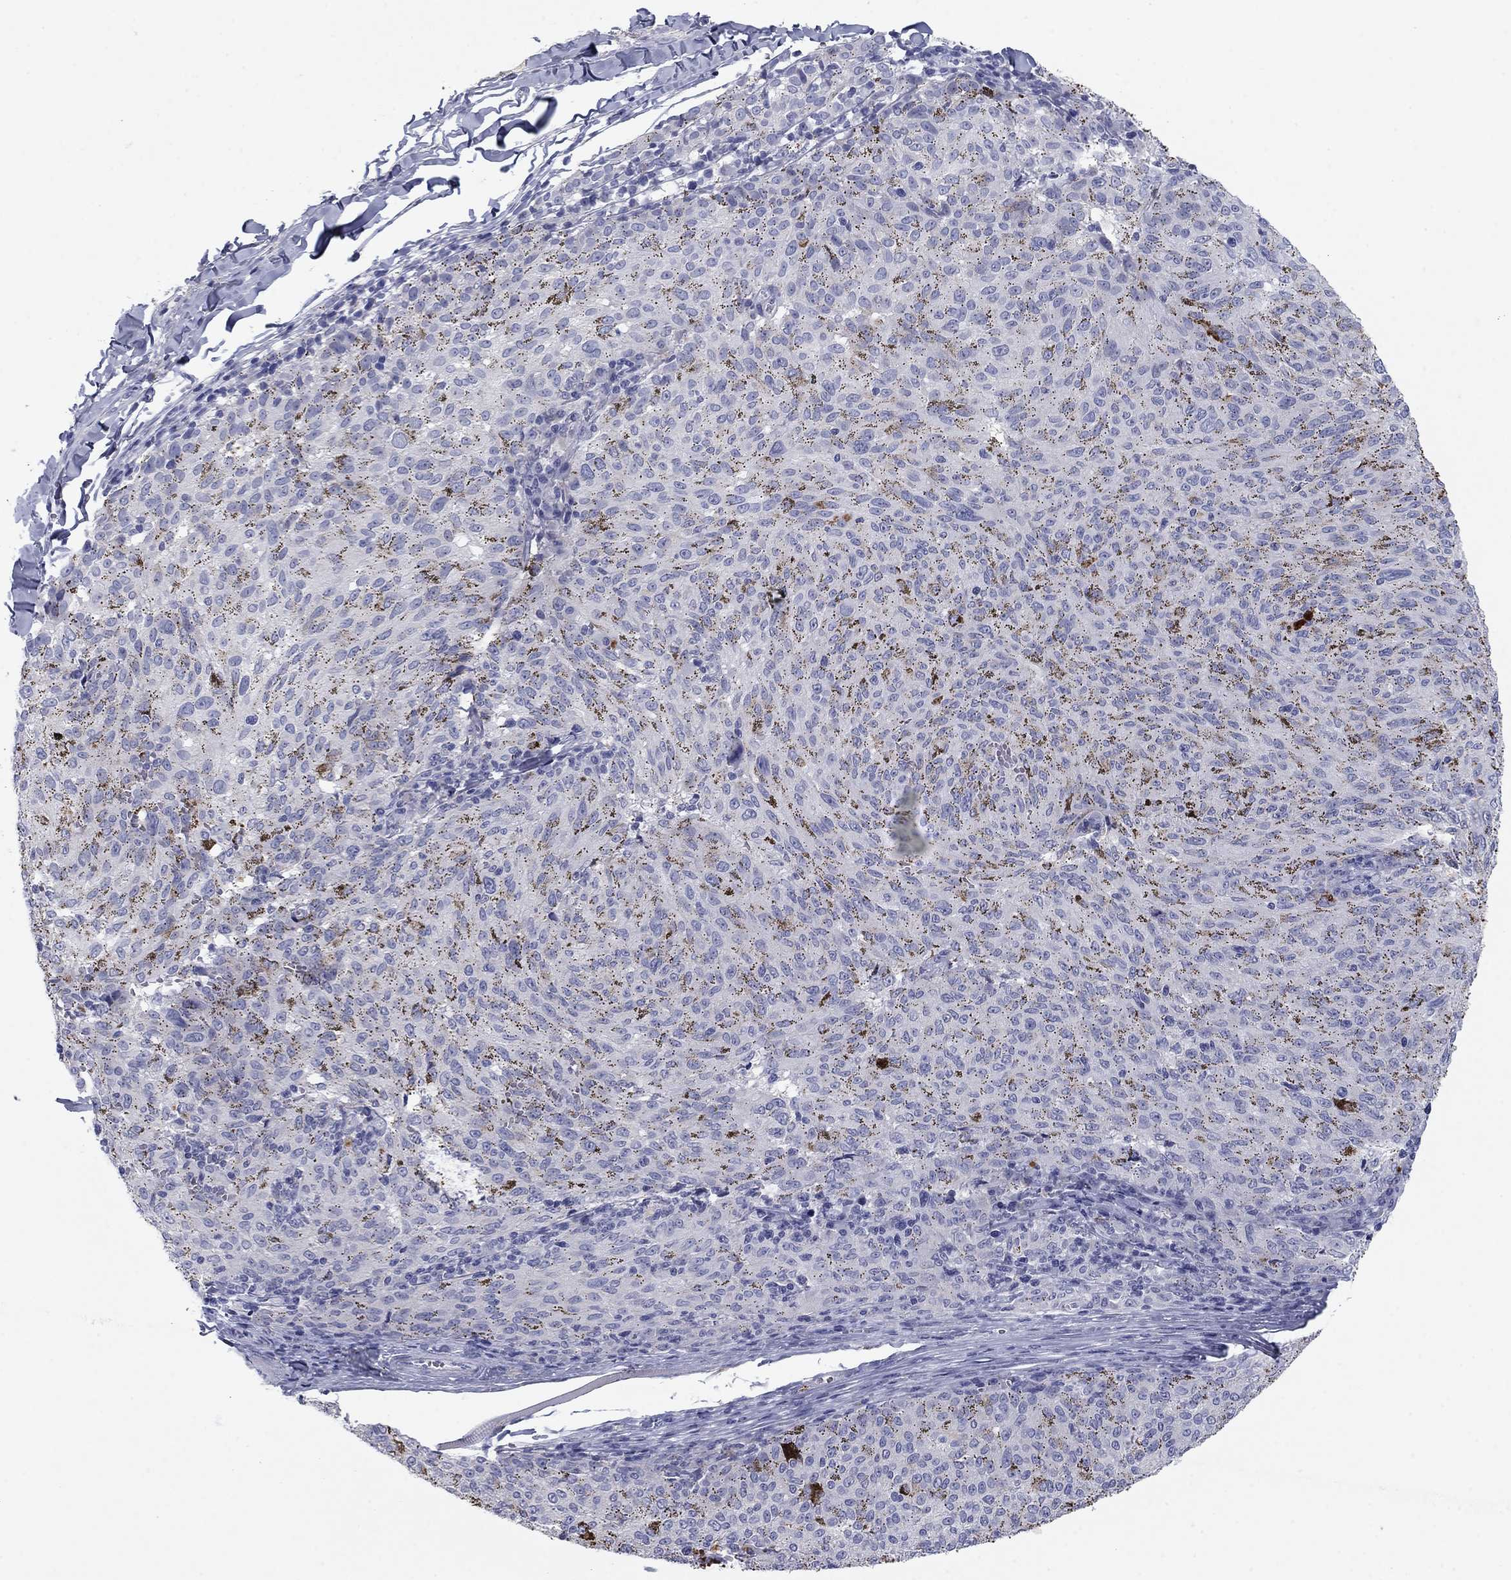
{"staining": {"intensity": "negative", "quantity": "none", "location": "none"}, "tissue": "melanoma", "cell_type": "Tumor cells", "image_type": "cancer", "snomed": [{"axis": "morphology", "description": "Malignant melanoma, NOS"}, {"axis": "topography", "description": "Skin"}], "caption": "A histopathology image of melanoma stained for a protein demonstrates no brown staining in tumor cells.", "gene": "CNTNAP4", "patient": {"sex": "female", "age": 72}}